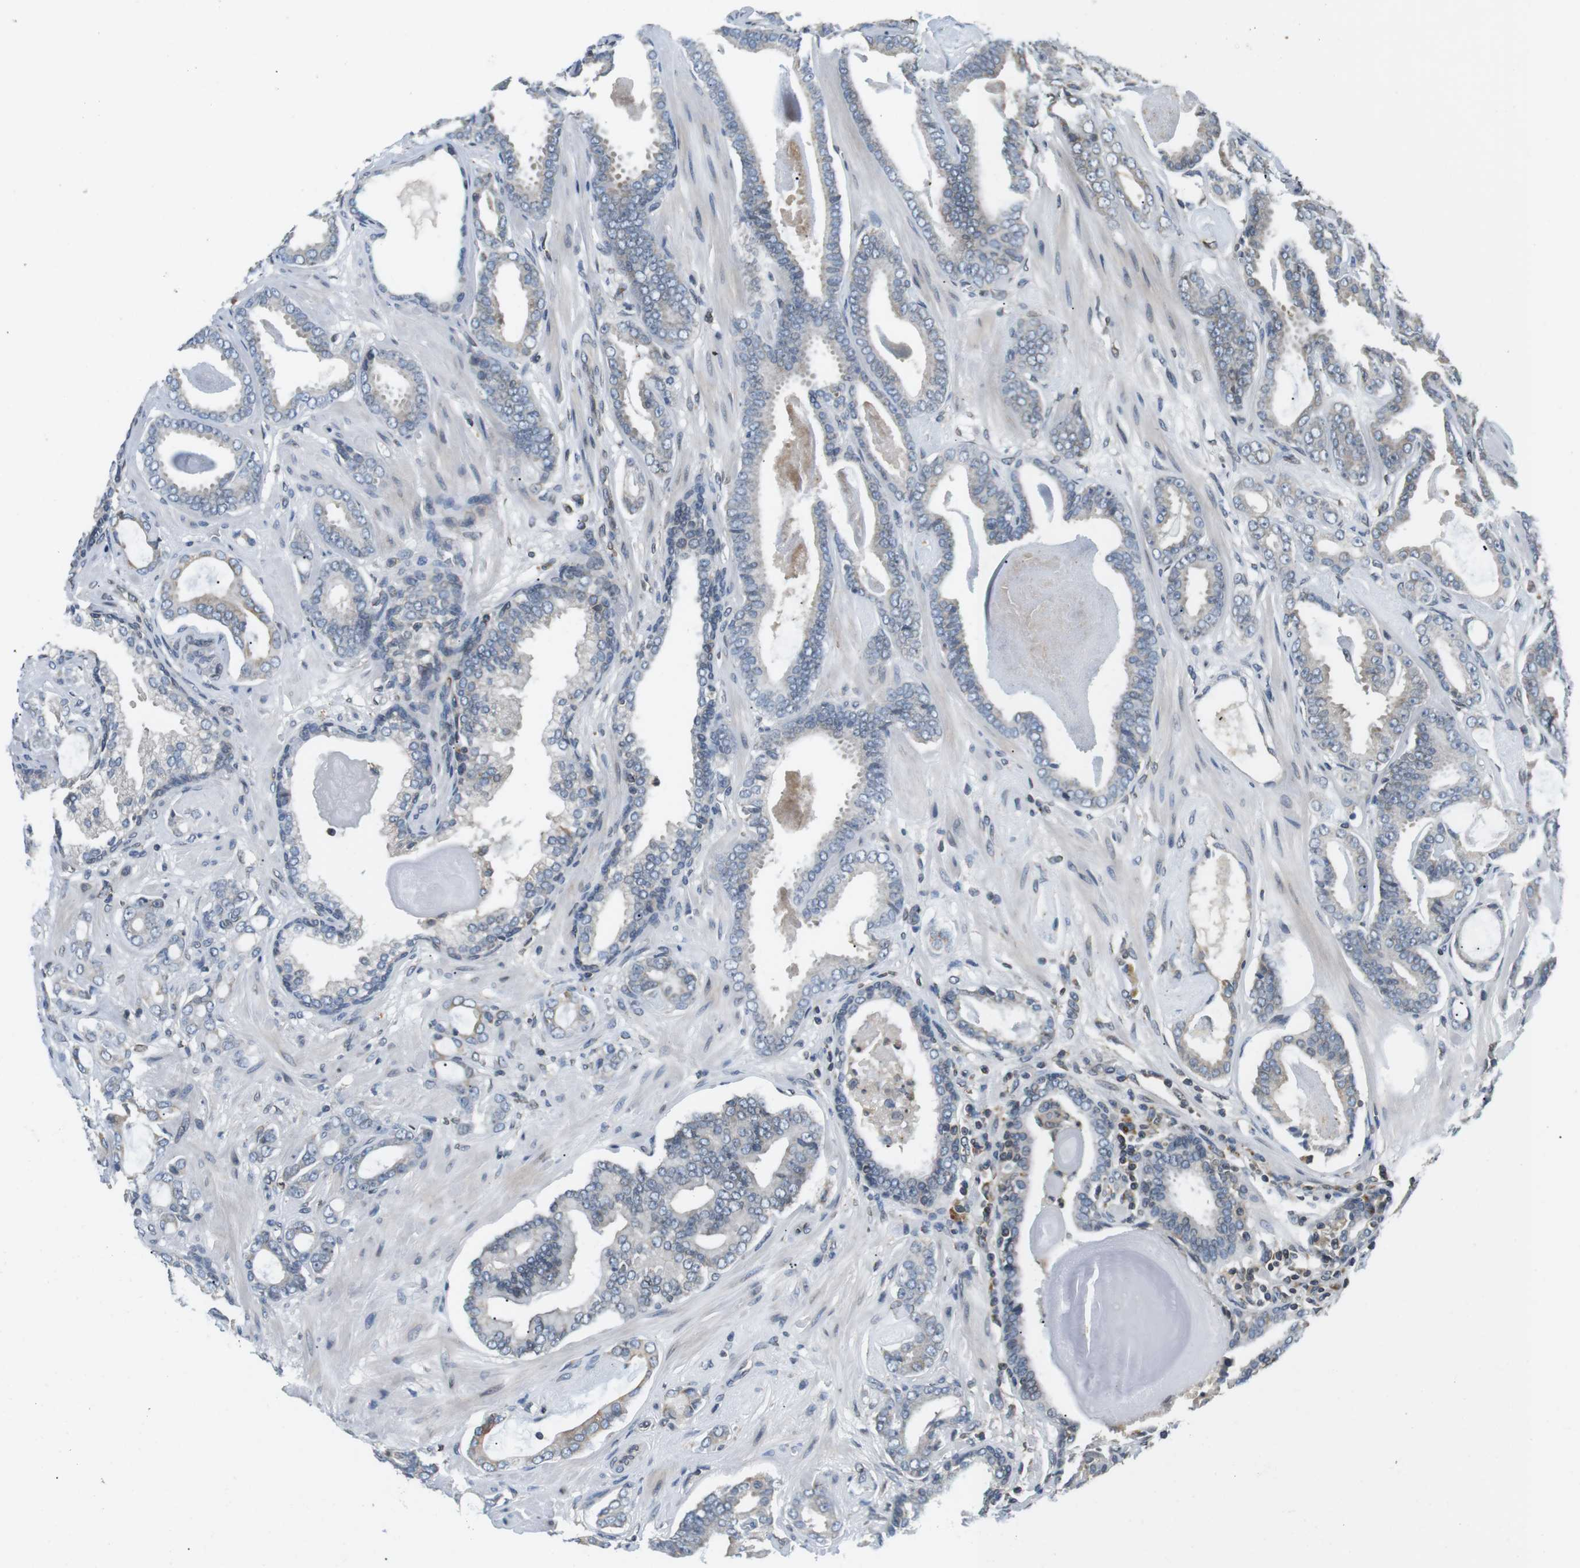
{"staining": {"intensity": "negative", "quantity": "none", "location": "none"}, "tissue": "prostate cancer", "cell_type": "Tumor cells", "image_type": "cancer", "snomed": [{"axis": "morphology", "description": "Adenocarcinoma, Low grade"}, {"axis": "topography", "description": "Prostate"}], "caption": "Tumor cells are negative for protein expression in human adenocarcinoma (low-grade) (prostate).", "gene": "TMX4", "patient": {"sex": "male", "age": 53}}